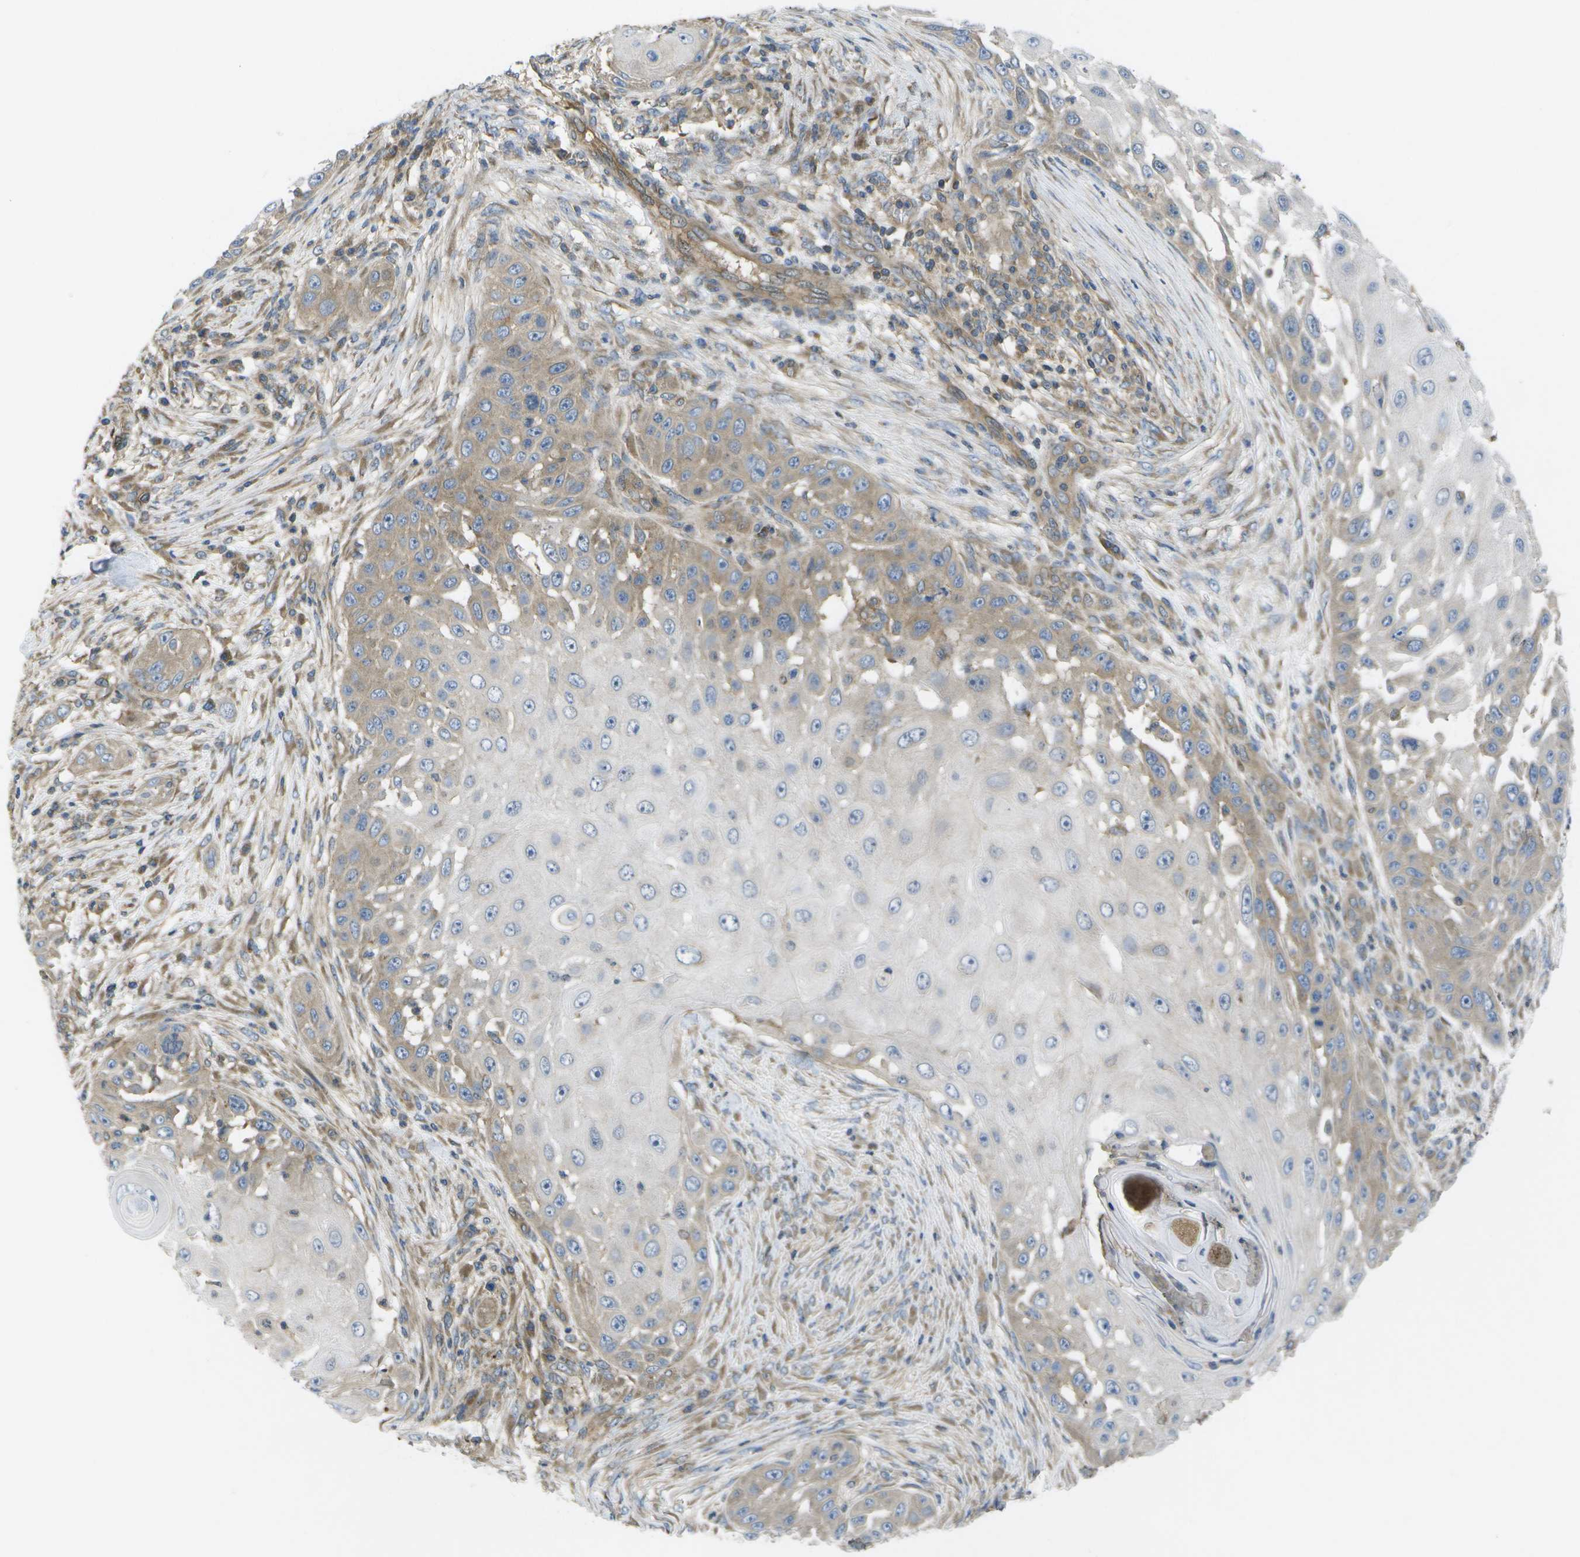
{"staining": {"intensity": "weak", "quantity": "25%-75%", "location": "cytoplasmic/membranous"}, "tissue": "skin cancer", "cell_type": "Tumor cells", "image_type": "cancer", "snomed": [{"axis": "morphology", "description": "Squamous cell carcinoma, NOS"}, {"axis": "topography", "description": "Skin"}], "caption": "Immunohistochemical staining of skin cancer exhibits low levels of weak cytoplasmic/membranous staining in about 25%-75% of tumor cells.", "gene": "DPM3", "patient": {"sex": "female", "age": 44}}